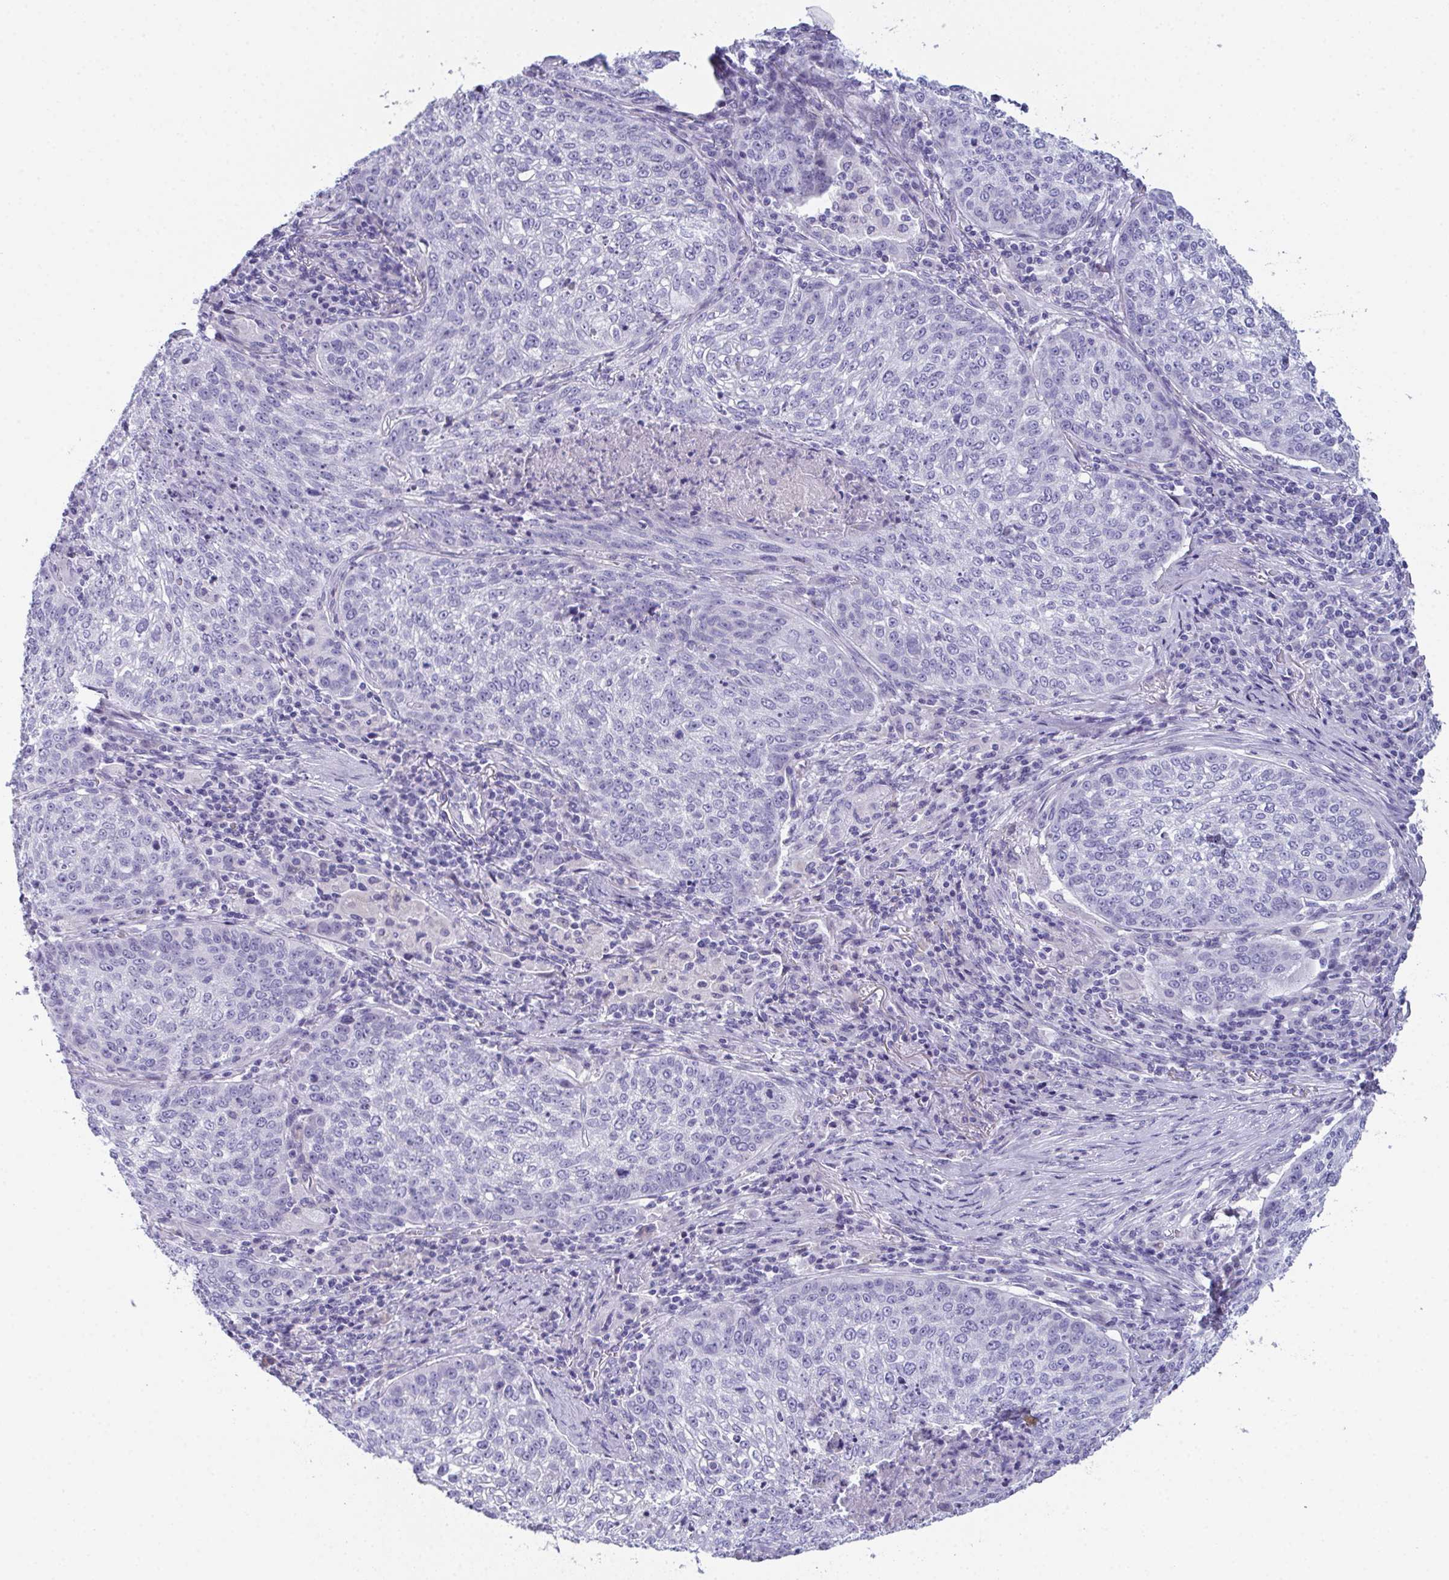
{"staining": {"intensity": "negative", "quantity": "none", "location": "none"}, "tissue": "lung cancer", "cell_type": "Tumor cells", "image_type": "cancer", "snomed": [{"axis": "morphology", "description": "Squamous cell carcinoma, NOS"}, {"axis": "topography", "description": "Lung"}], "caption": "Tumor cells show no significant staining in lung squamous cell carcinoma.", "gene": "TEX19", "patient": {"sex": "male", "age": 63}}